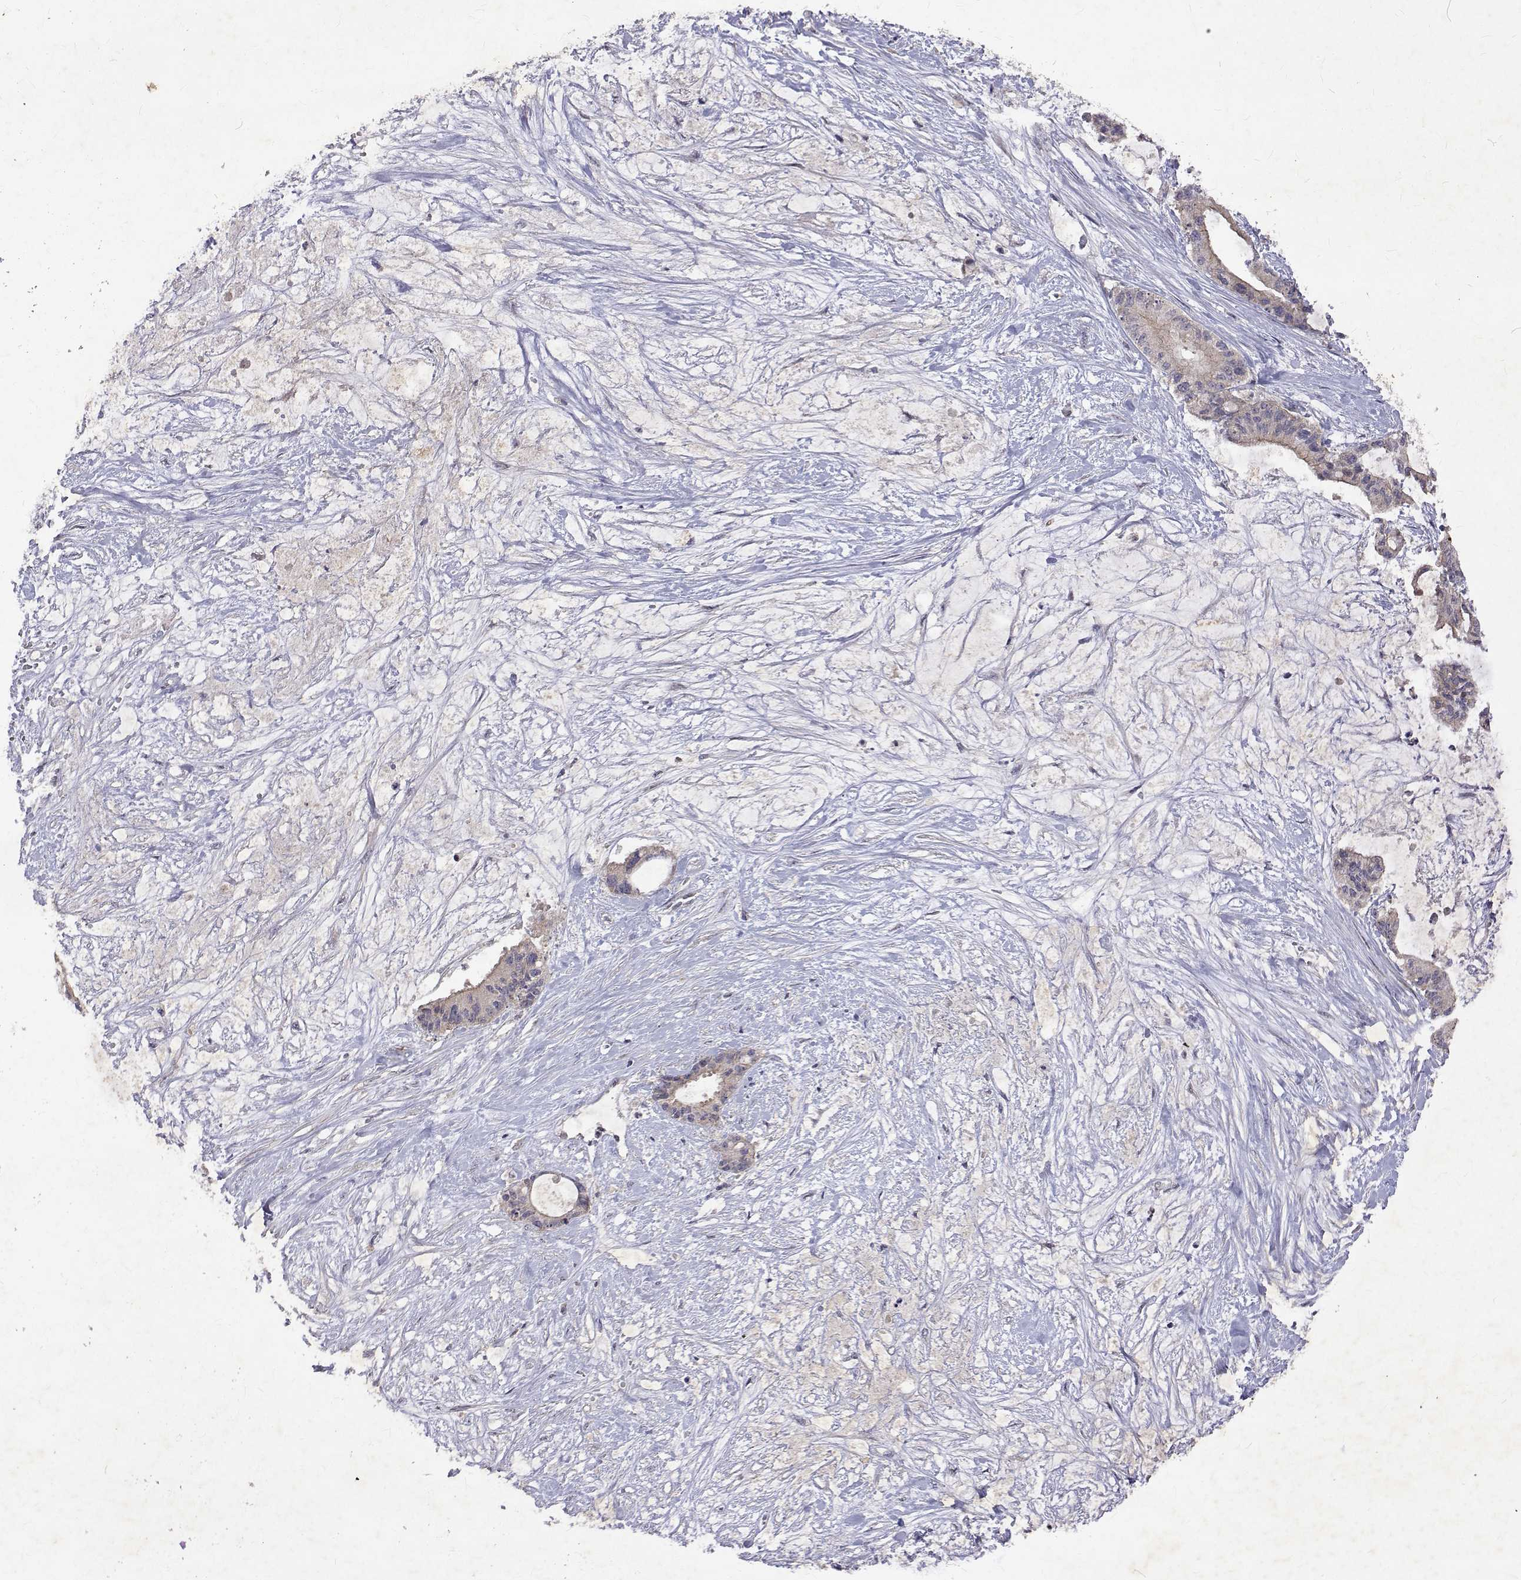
{"staining": {"intensity": "negative", "quantity": "none", "location": "none"}, "tissue": "liver cancer", "cell_type": "Tumor cells", "image_type": "cancer", "snomed": [{"axis": "morphology", "description": "Normal tissue, NOS"}, {"axis": "morphology", "description": "Cholangiocarcinoma"}, {"axis": "topography", "description": "Liver"}, {"axis": "topography", "description": "Peripheral nerve tissue"}], "caption": "Immunohistochemical staining of liver cancer exhibits no significant staining in tumor cells.", "gene": "ALKBH8", "patient": {"sex": "female", "age": 73}}